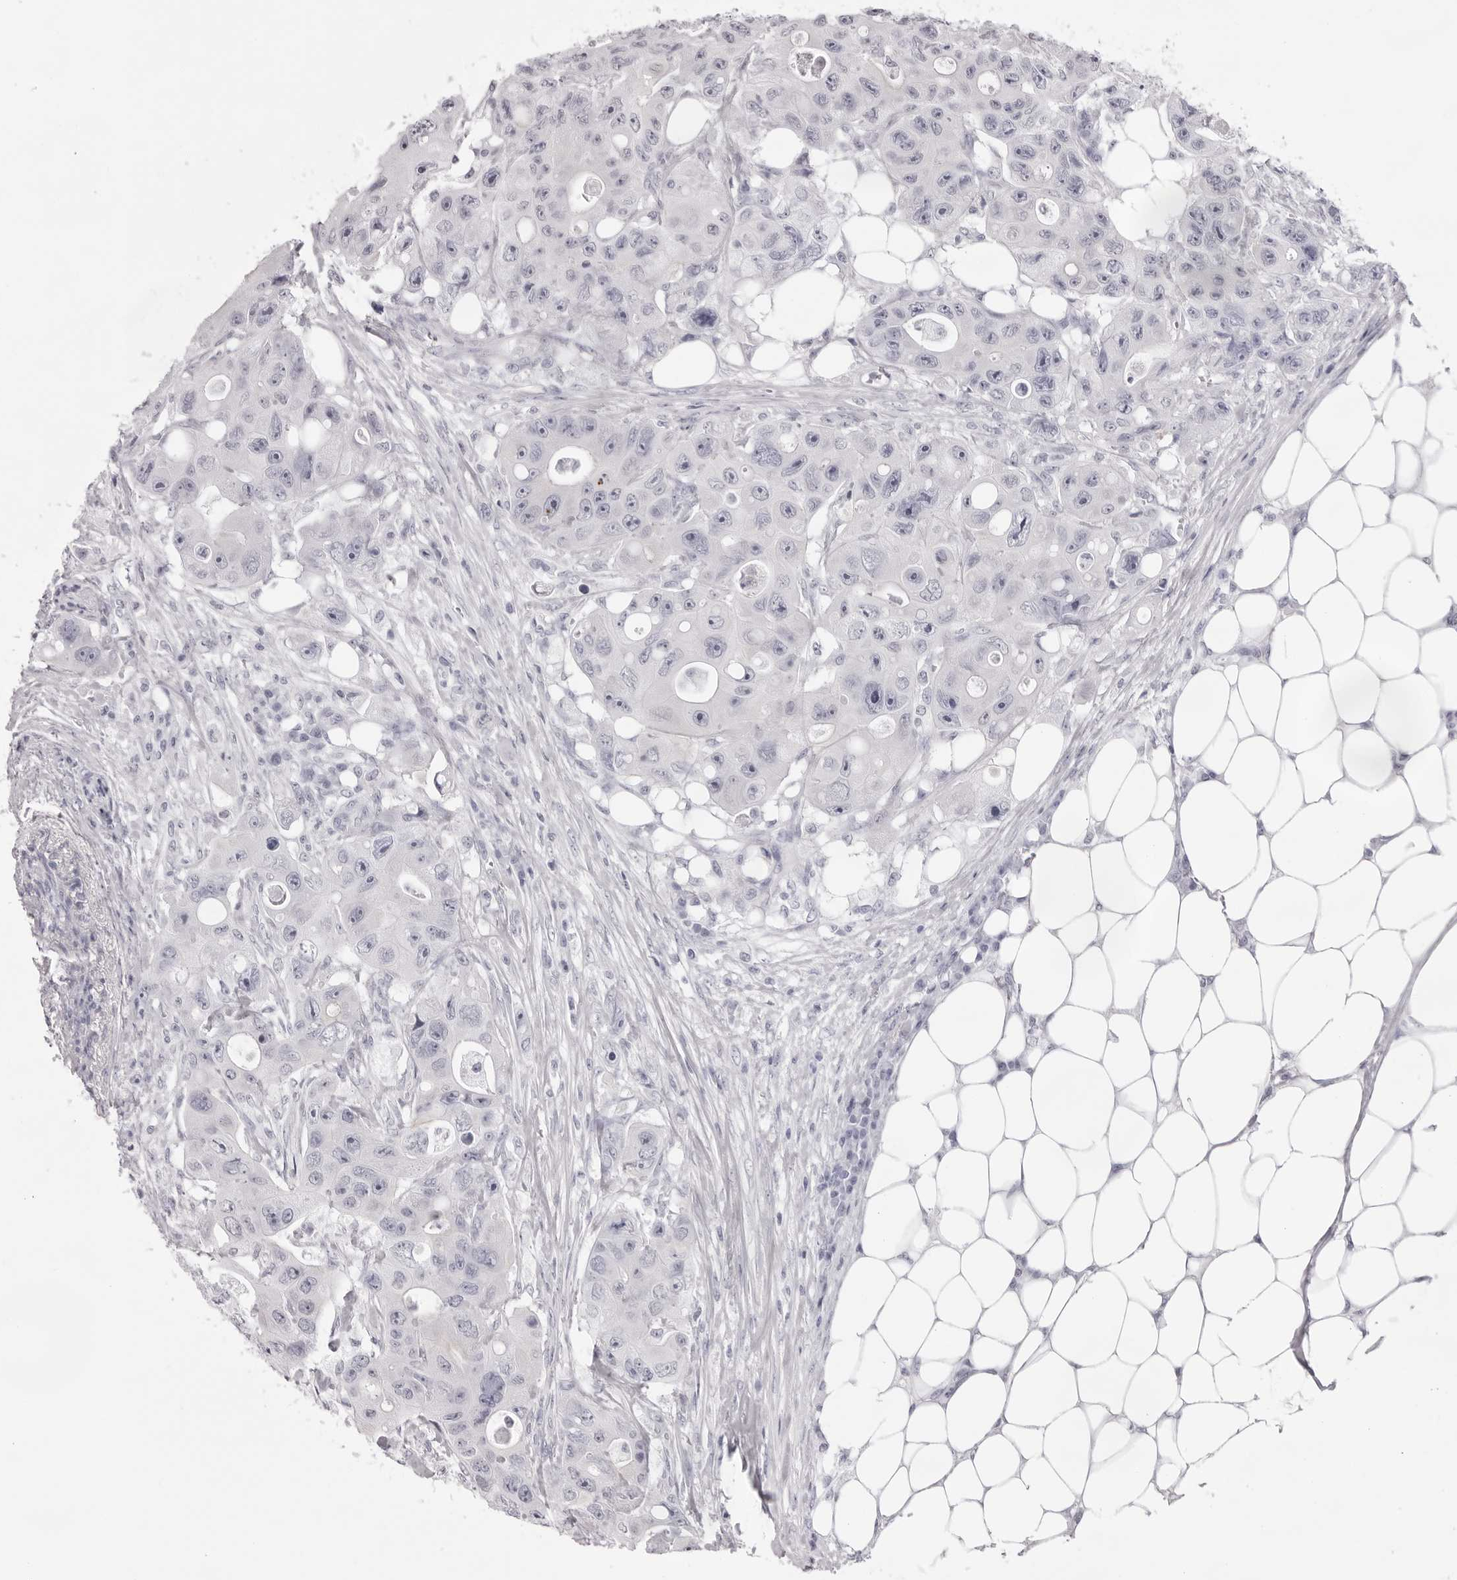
{"staining": {"intensity": "negative", "quantity": "none", "location": "none"}, "tissue": "colorectal cancer", "cell_type": "Tumor cells", "image_type": "cancer", "snomed": [{"axis": "morphology", "description": "Adenocarcinoma, NOS"}, {"axis": "topography", "description": "Colon"}], "caption": "Immunohistochemistry (IHC) histopathology image of human colorectal cancer stained for a protein (brown), which reveals no expression in tumor cells.", "gene": "SPTA1", "patient": {"sex": "female", "age": 46}}